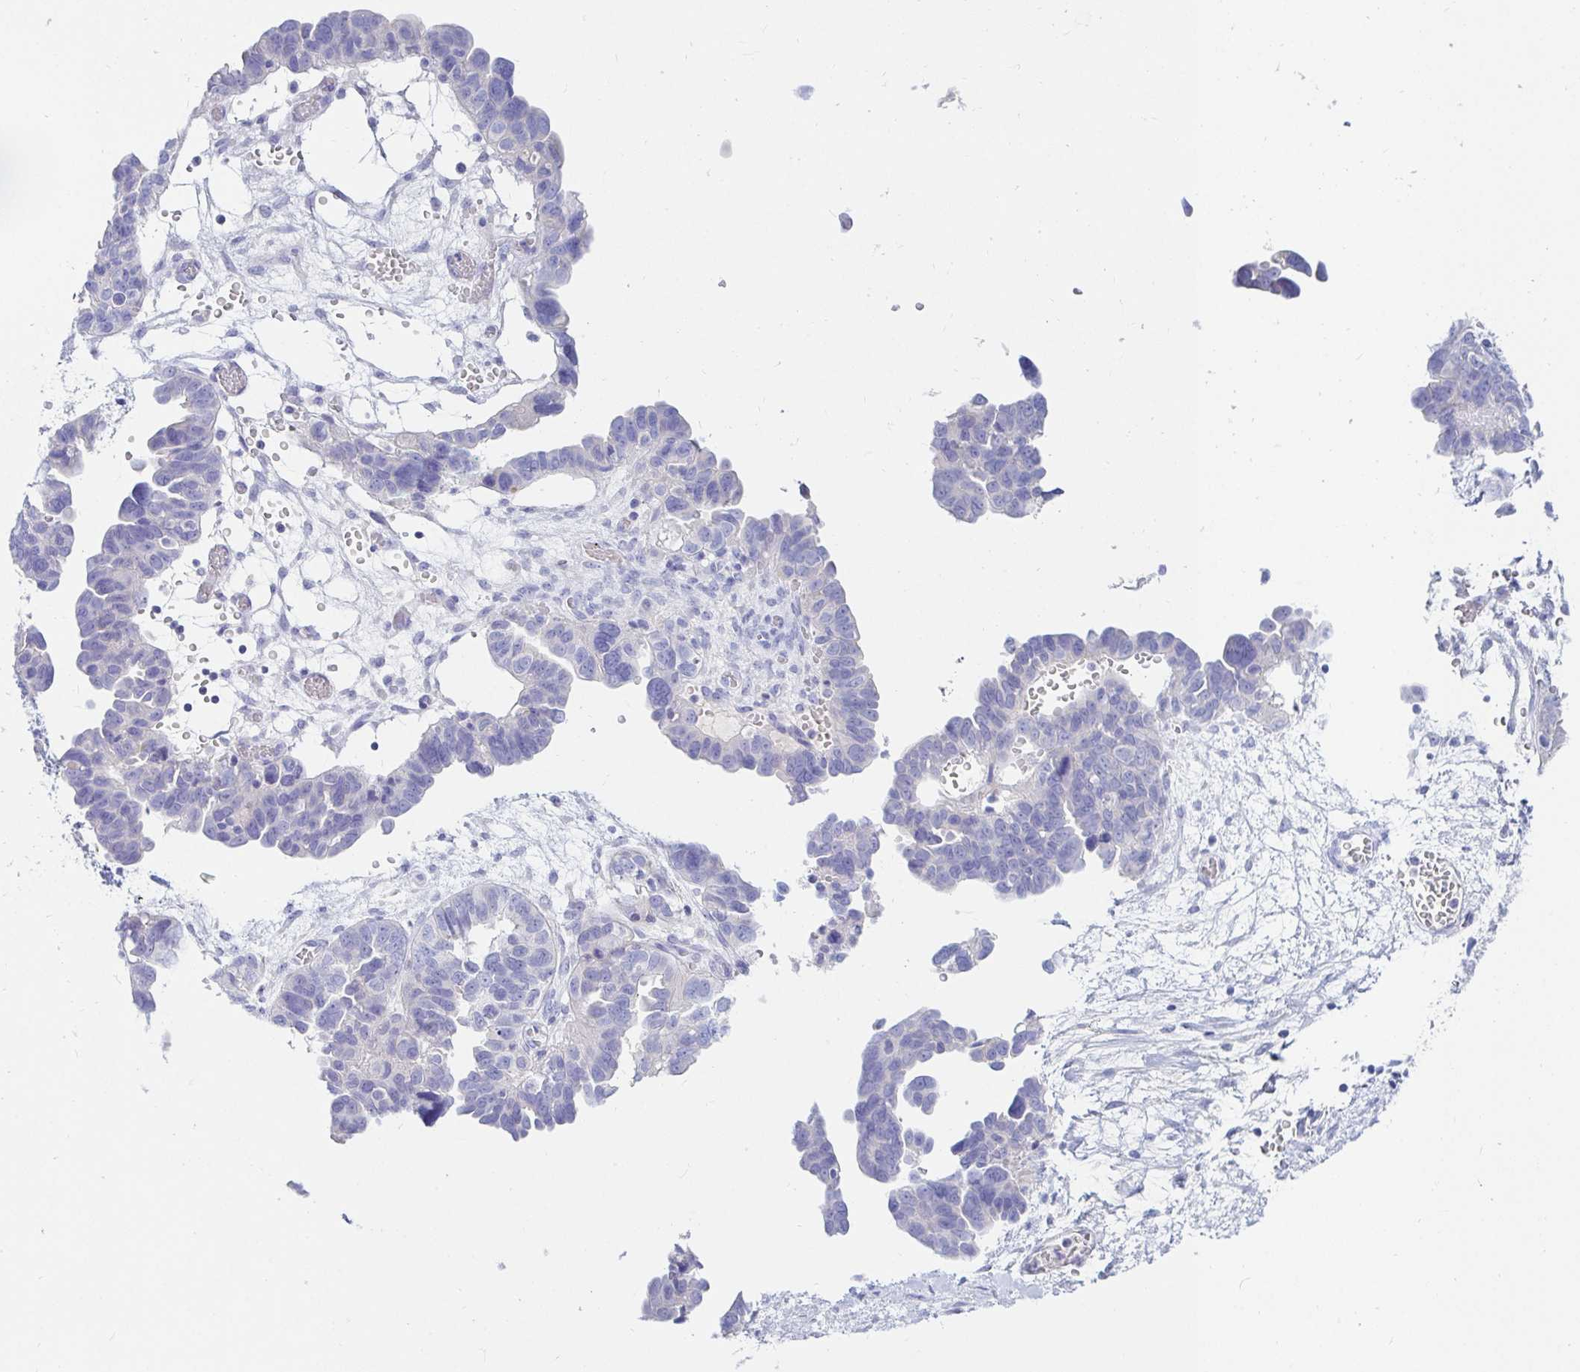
{"staining": {"intensity": "negative", "quantity": "none", "location": "none"}, "tissue": "ovarian cancer", "cell_type": "Tumor cells", "image_type": "cancer", "snomed": [{"axis": "morphology", "description": "Cystadenocarcinoma, serous, NOS"}, {"axis": "topography", "description": "Ovary"}], "caption": "Tumor cells show no significant protein staining in ovarian cancer.", "gene": "NR2E1", "patient": {"sex": "female", "age": 64}}